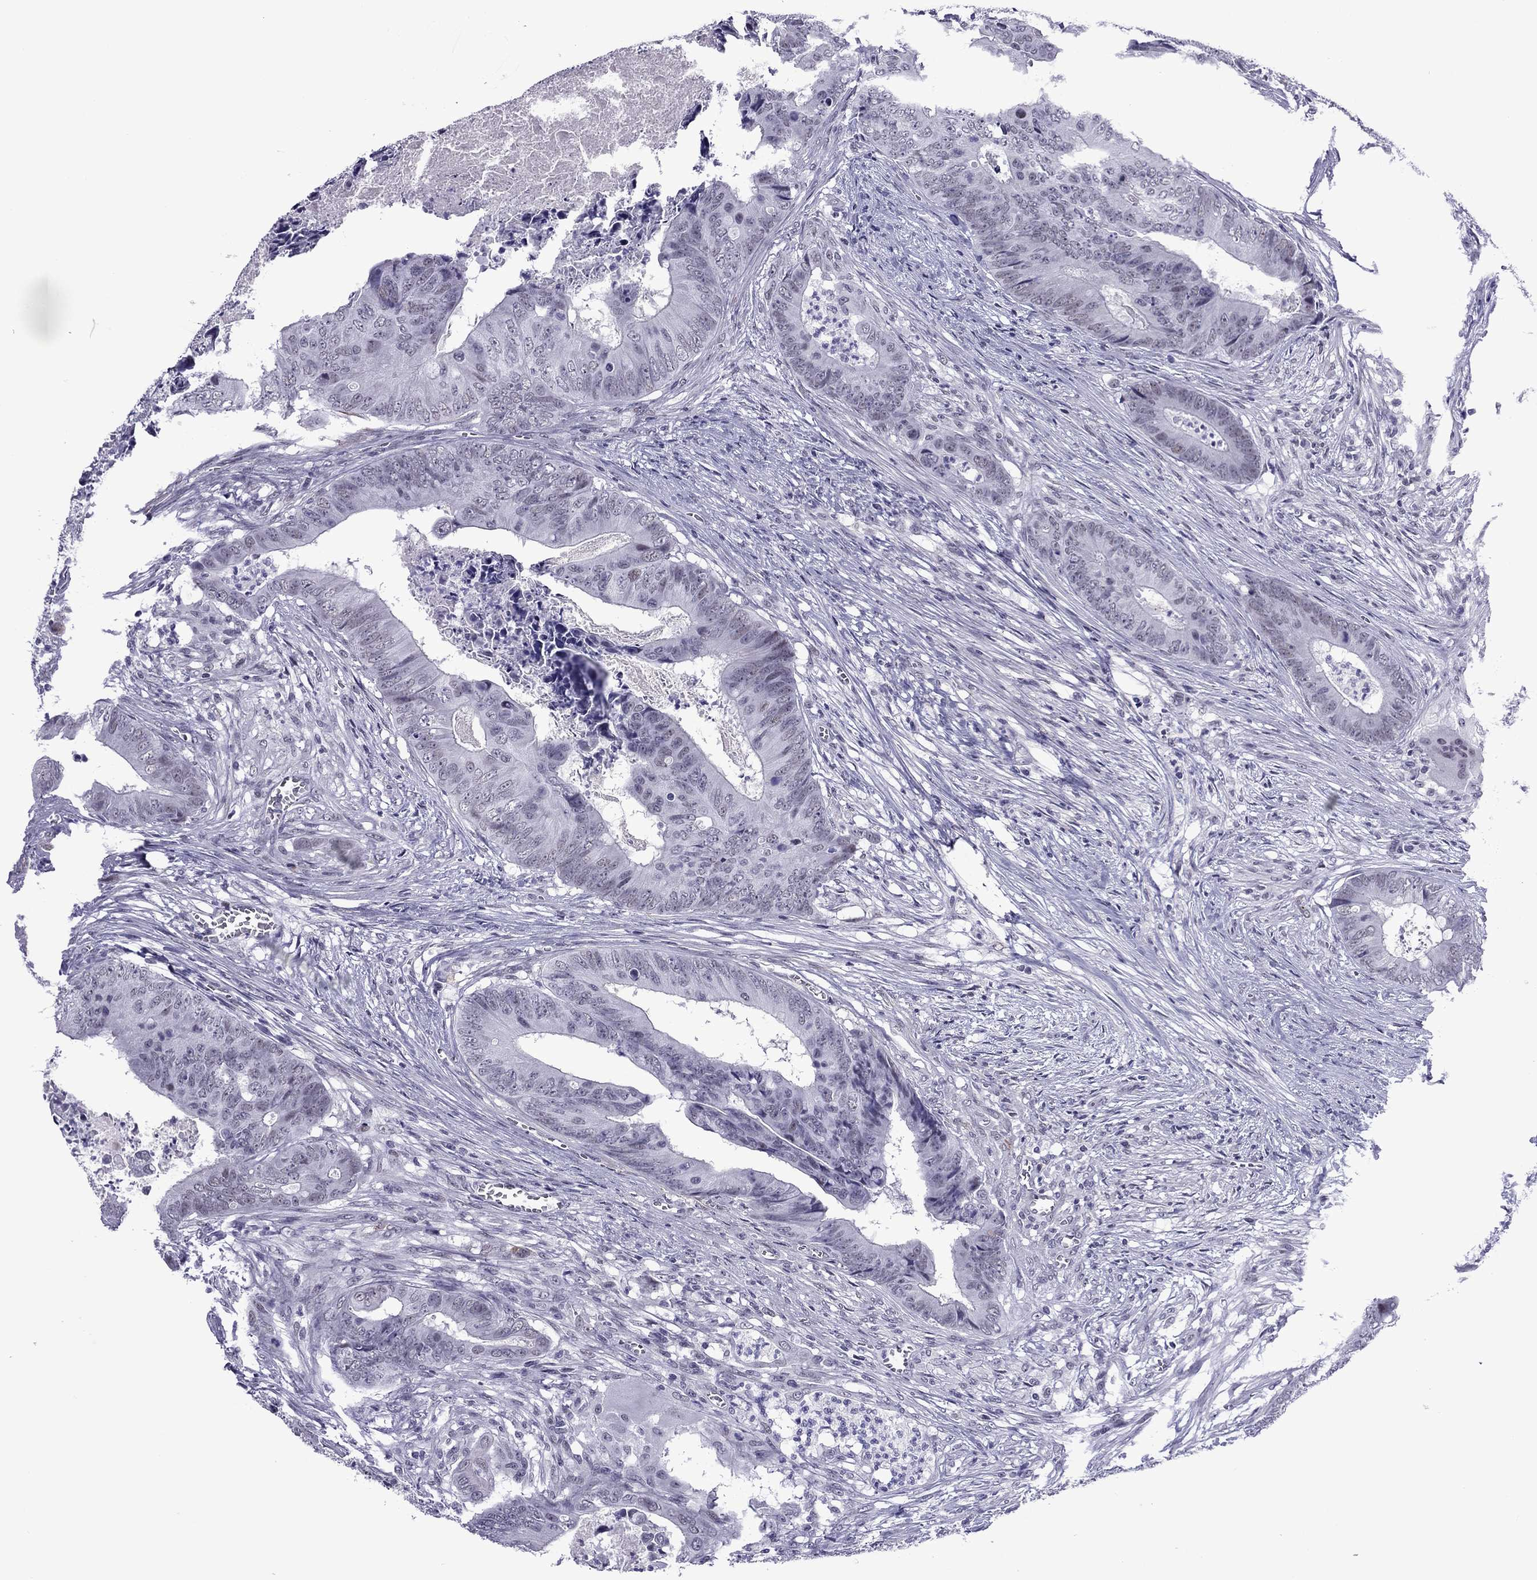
{"staining": {"intensity": "negative", "quantity": "none", "location": "none"}, "tissue": "colorectal cancer", "cell_type": "Tumor cells", "image_type": "cancer", "snomed": [{"axis": "morphology", "description": "Adenocarcinoma, NOS"}, {"axis": "topography", "description": "Colon"}], "caption": "Immunohistochemical staining of human adenocarcinoma (colorectal) displays no significant positivity in tumor cells.", "gene": "ZNF646", "patient": {"sex": "male", "age": 84}}